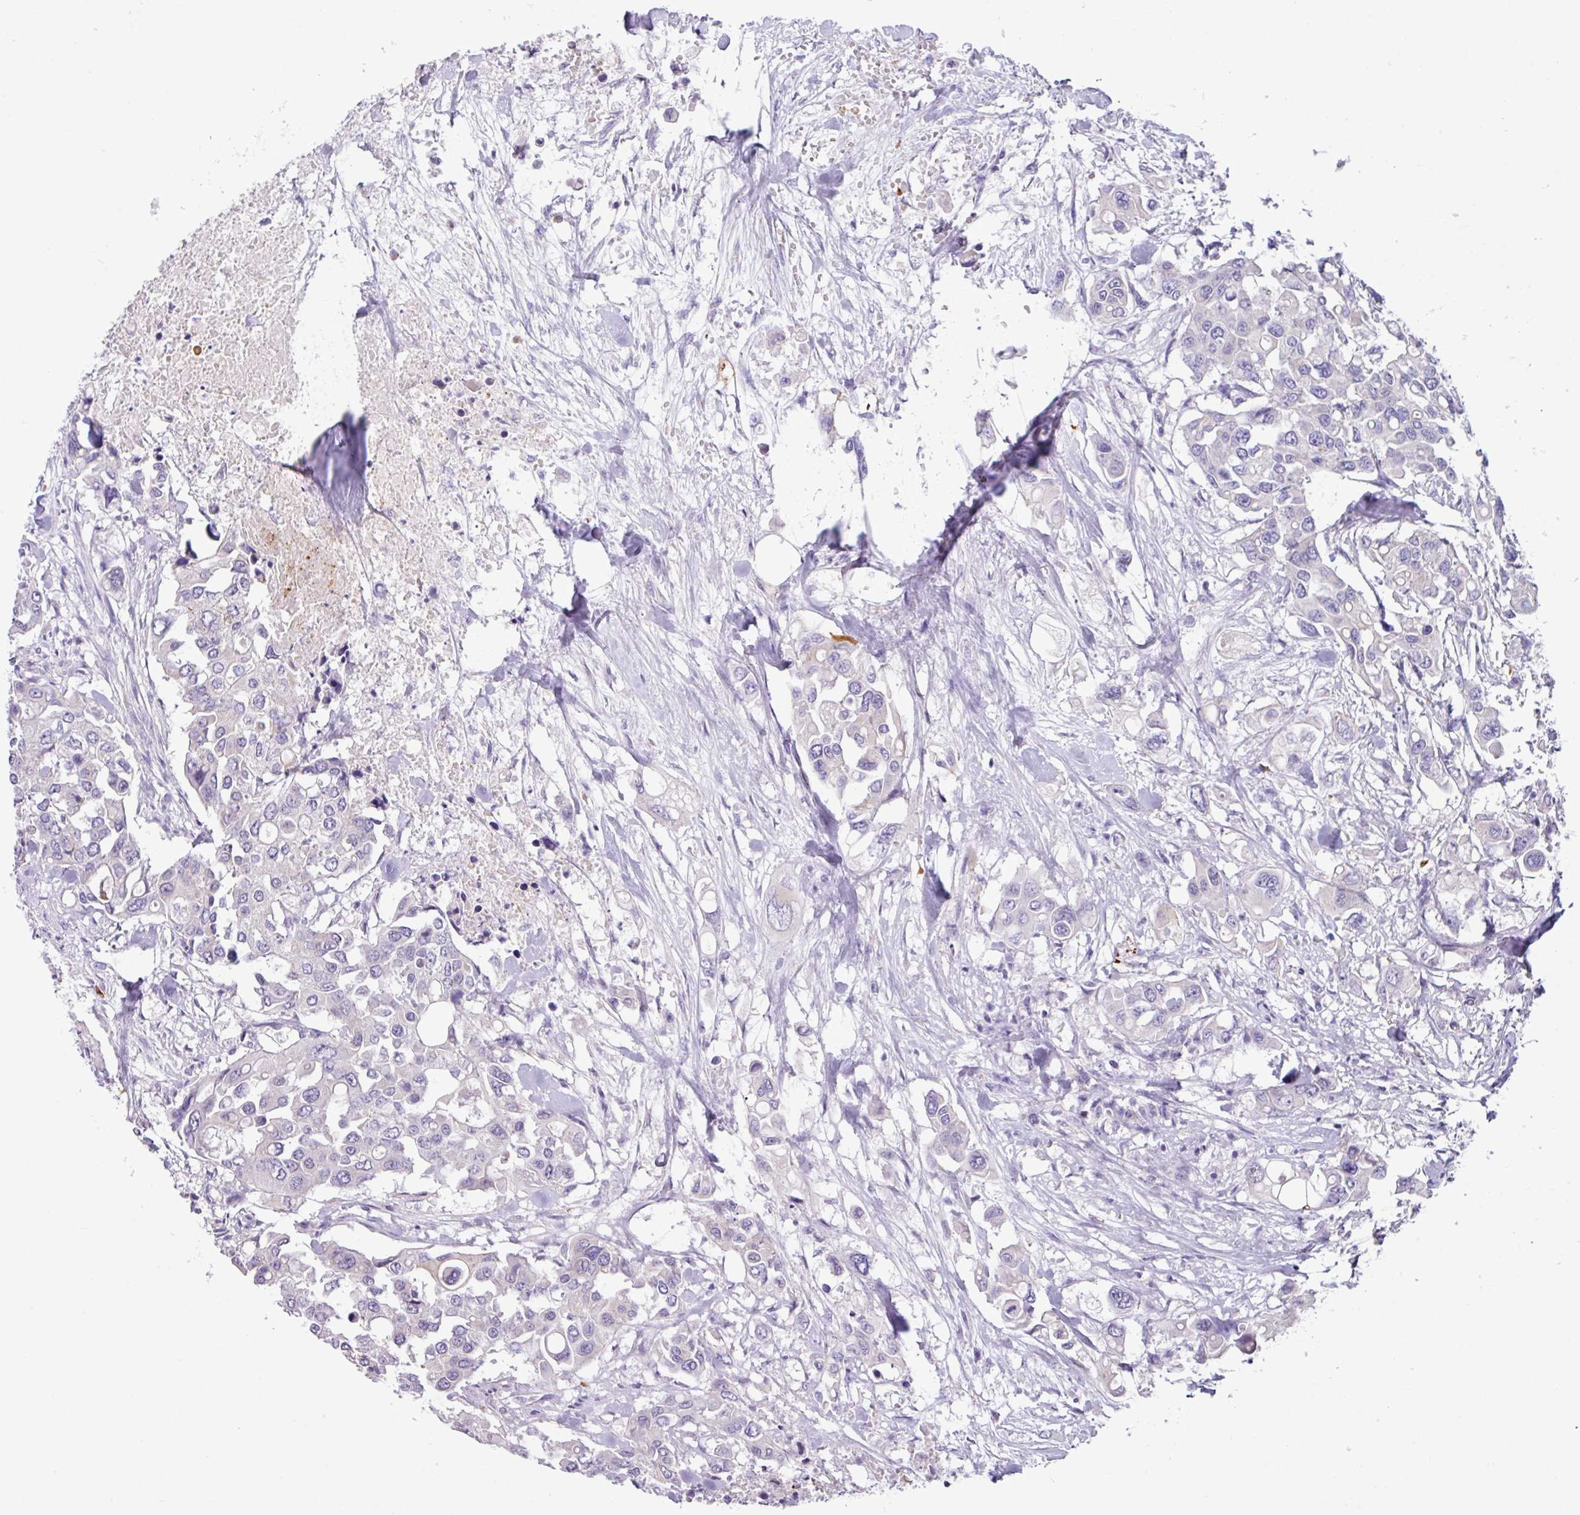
{"staining": {"intensity": "negative", "quantity": "none", "location": "none"}, "tissue": "colorectal cancer", "cell_type": "Tumor cells", "image_type": "cancer", "snomed": [{"axis": "morphology", "description": "Adenocarcinoma, NOS"}, {"axis": "topography", "description": "Colon"}], "caption": "Tumor cells show no significant staining in adenocarcinoma (colorectal).", "gene": "ZNF524", "patient": {"sex": "male", "age": 77}}